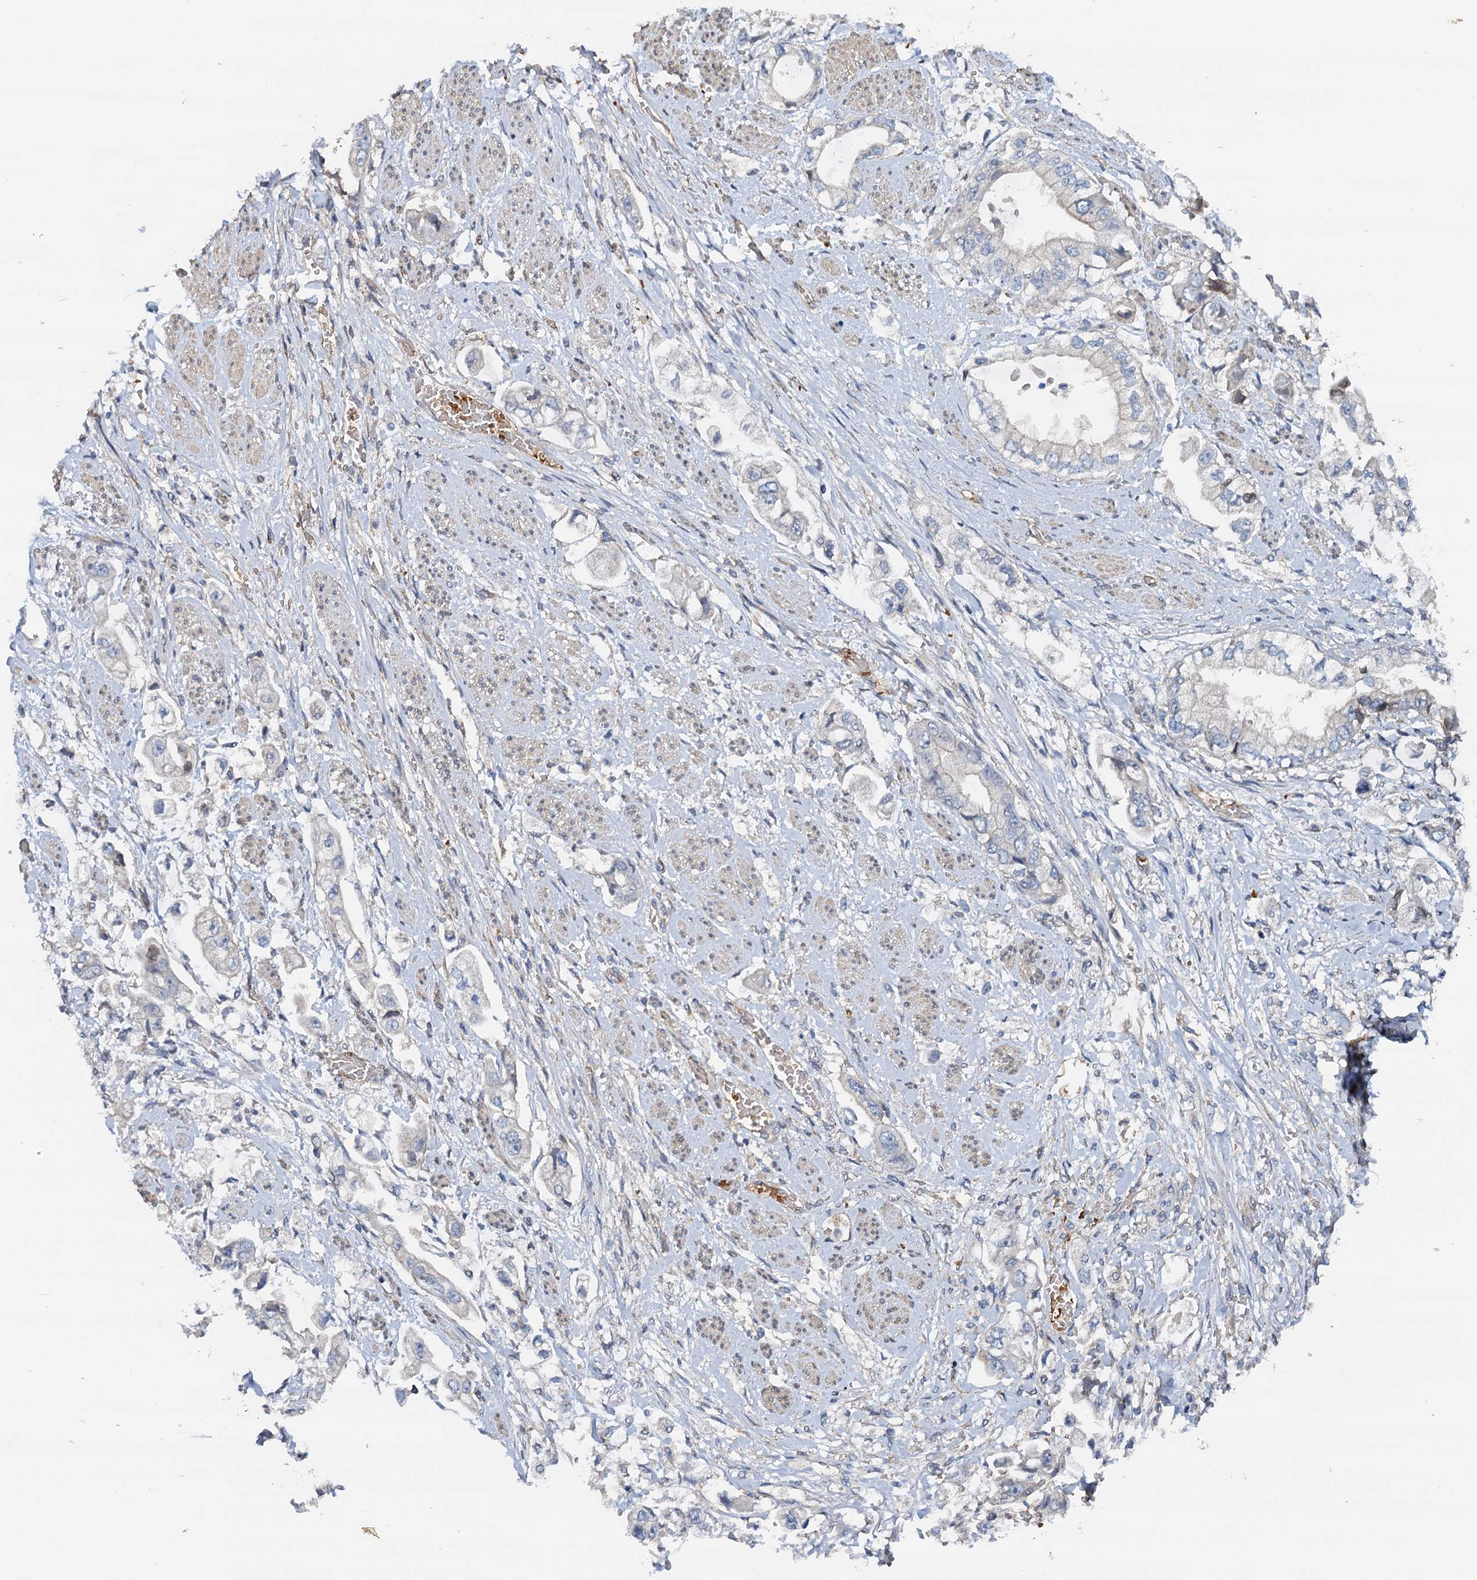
{"staining": {"intensity": "negative", "quantity": "none", "location": "none"}, "tissue": "stomach cancer", "cell_type": "Tumor cells", "image_type": "cancer", "snomed": [{"axis": "morphology", "description": "Adenocarcinoma, NOS"}, {"axis": "topography", "description": "Stomach"}], "caption": "Immunohistochemistry (IHC) histopathology image of neoplastic tissue: human adenocarcinoma (stomach) stained with DAB (3,3'-diaminobenzidine) displays no significant protein expression in tumor cells.", "gene": "ROGDI", "patient": {"sex": "male", "age": 62}}